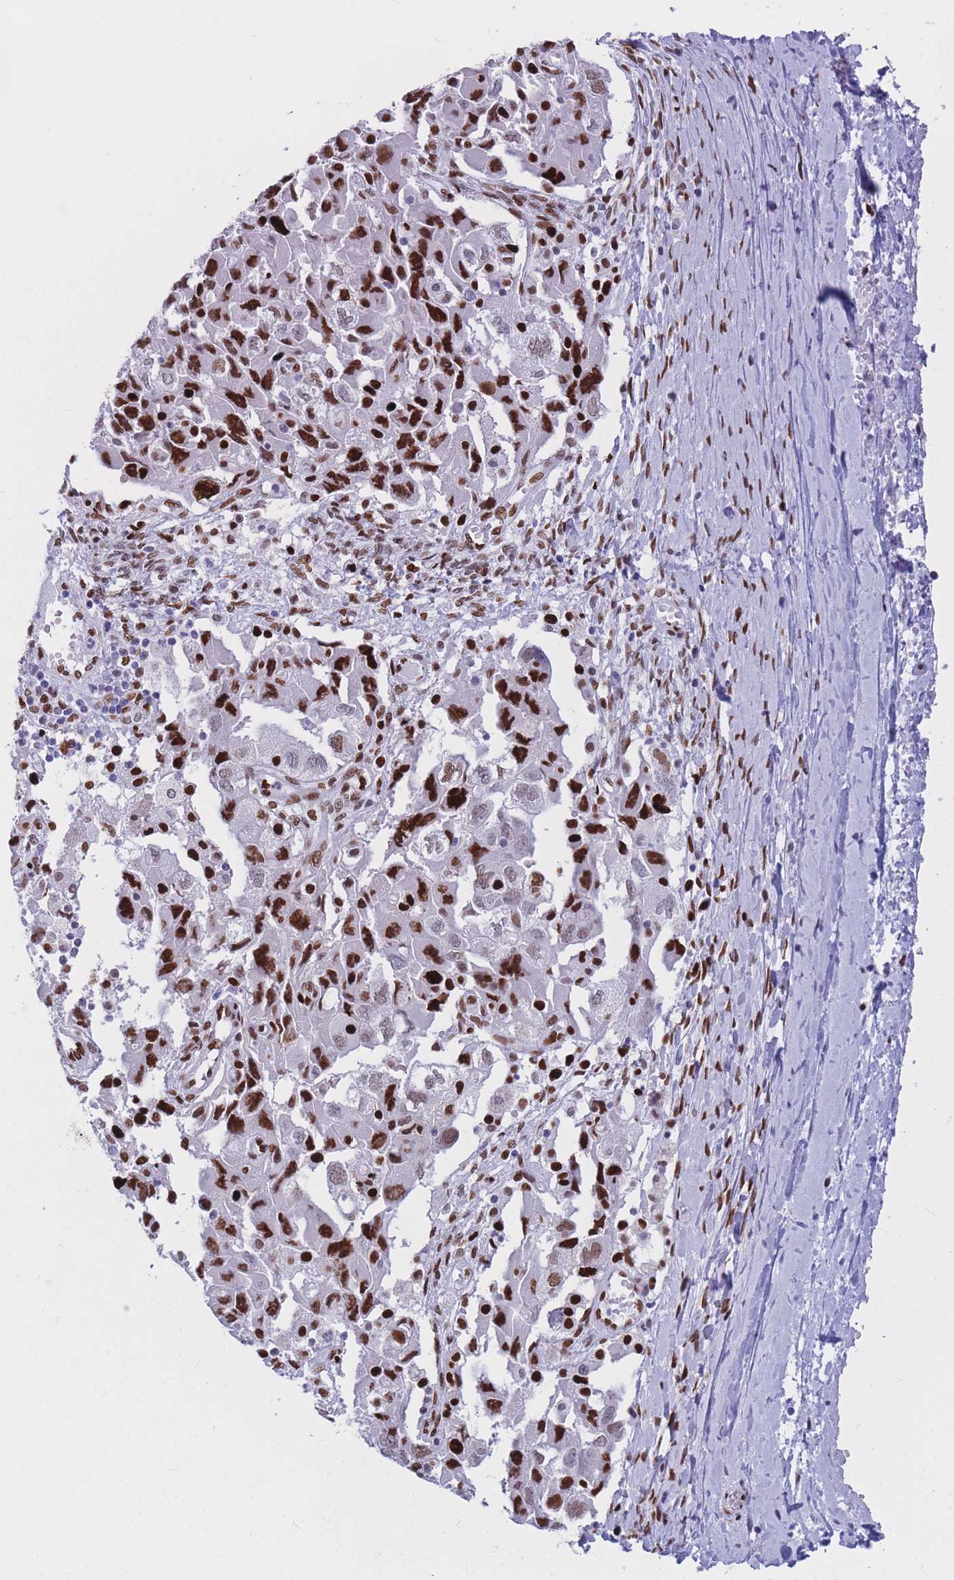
{"staining": {"intensity": "strong", "quantity": "25%-75%", "location": "nuclear"}, "tissue": "ovarian cancer", "cell_type": "Tumor cells", "image_type": "cancer", "snomed": [{"axis": "morphology", "description": "Carcinoma, NOS"}, {"axis": "morphology", "description": "Cystadenocarcinoma, serous, NOS"}, {"axis": "topography", "description": "Ovary"}], "caption": "Carcinoma (ovarian) stained for a protein reveals strong nuclear positivity in tumor cells. The protein of interest is stained brown, and the nuclei are stained in blue (DAB (3,3'-diaminobenzidine) IHC with brightfield microscopy, high magnification).", "gene": "NASP", "patient": {"sex": "female", "age": 69}}